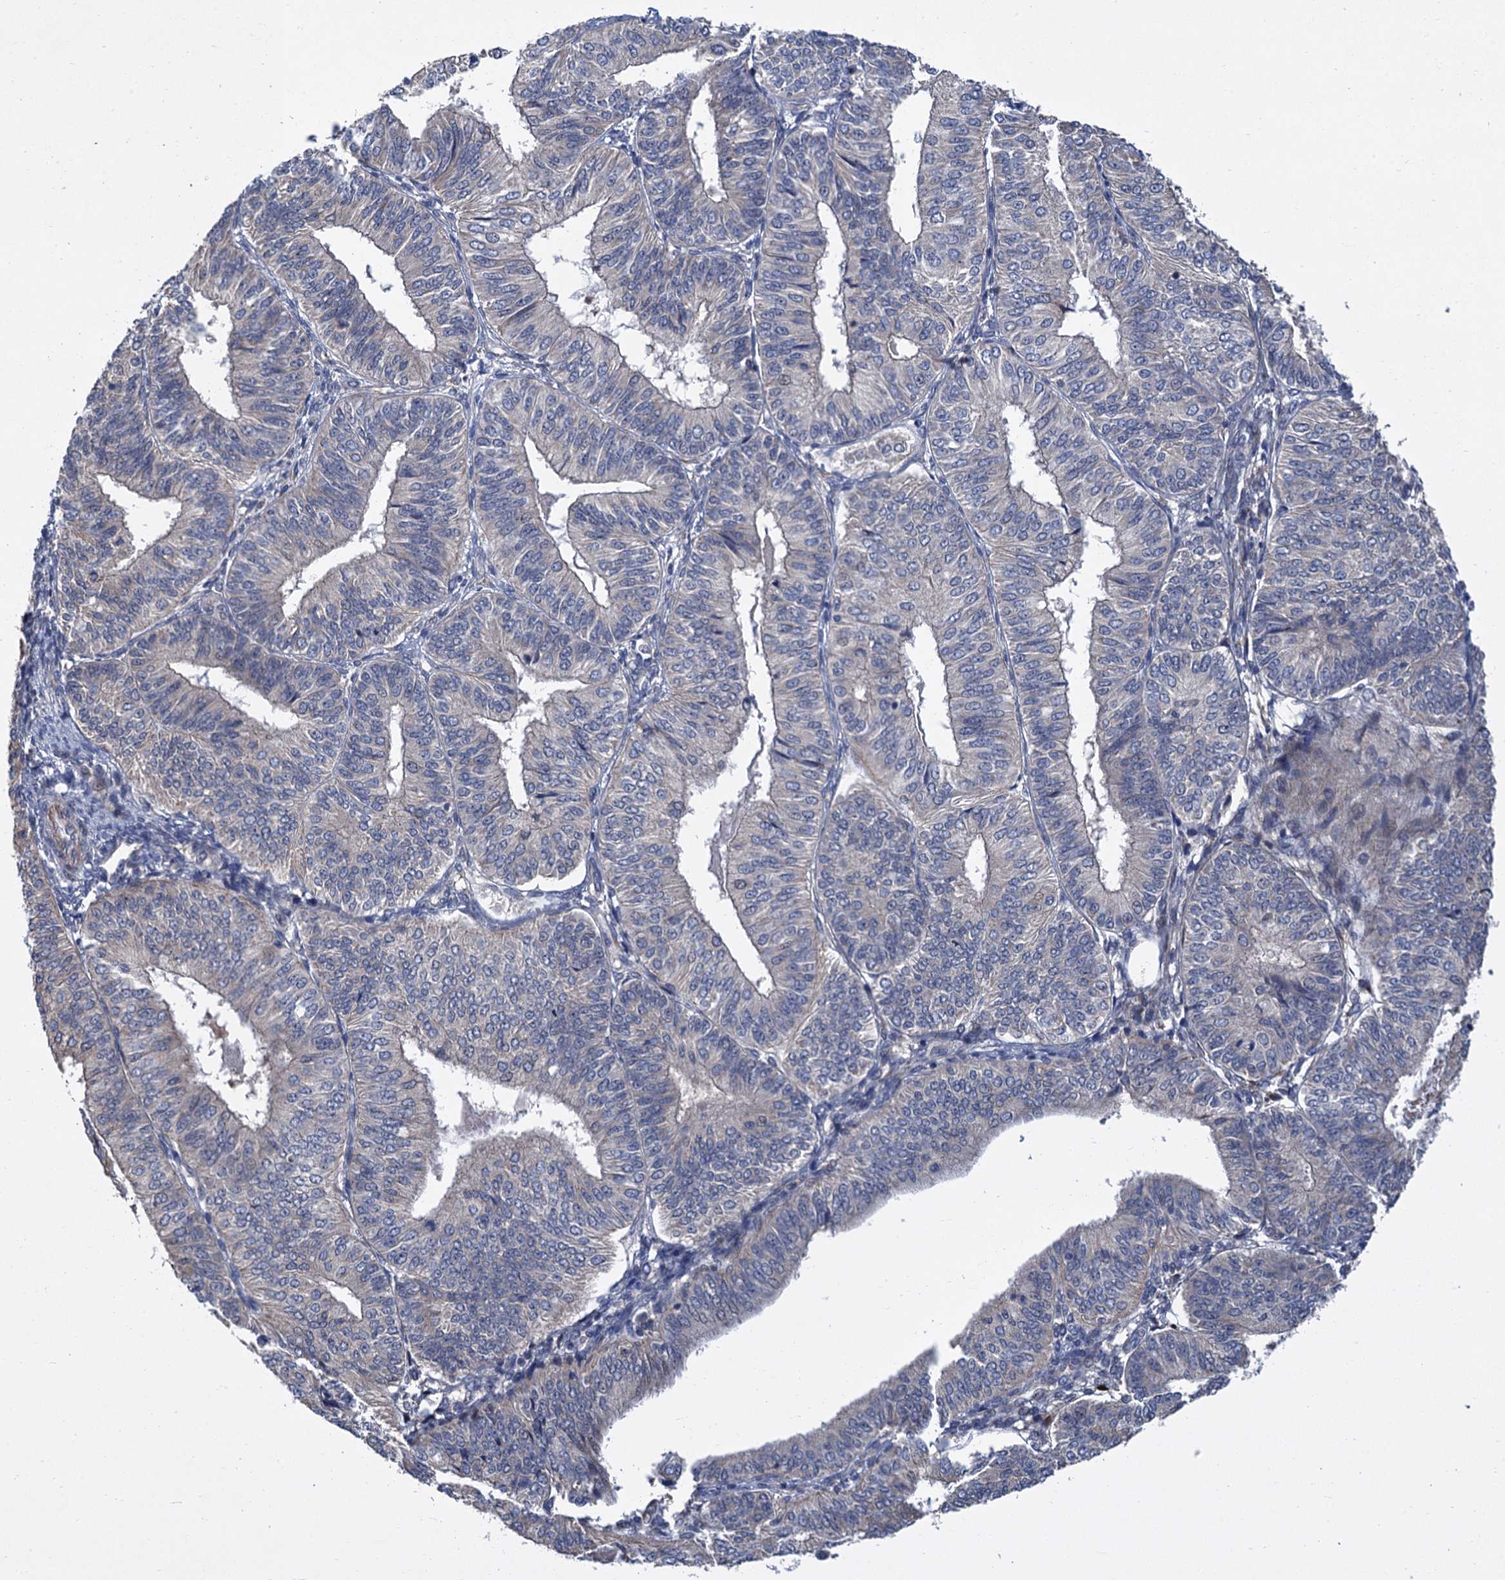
{"staining": {"intensity": "negative", "quantity": "none", "location": "none"}, "tissue": "endometrial cancer", "cell_type": "Tumor cells", "image_type": "cancer", "snomed": [{"axis": "morphology", "description": "Adenocarcinoma, NOS"}, {"axis": "topography", "description": "Endometrium"}], "caption": "This is an IHC image of human endometrial cancer. There is no staining in tumor cells.", "gene": "TRAF7", "patient": {"sex": "female", "age": 58}}